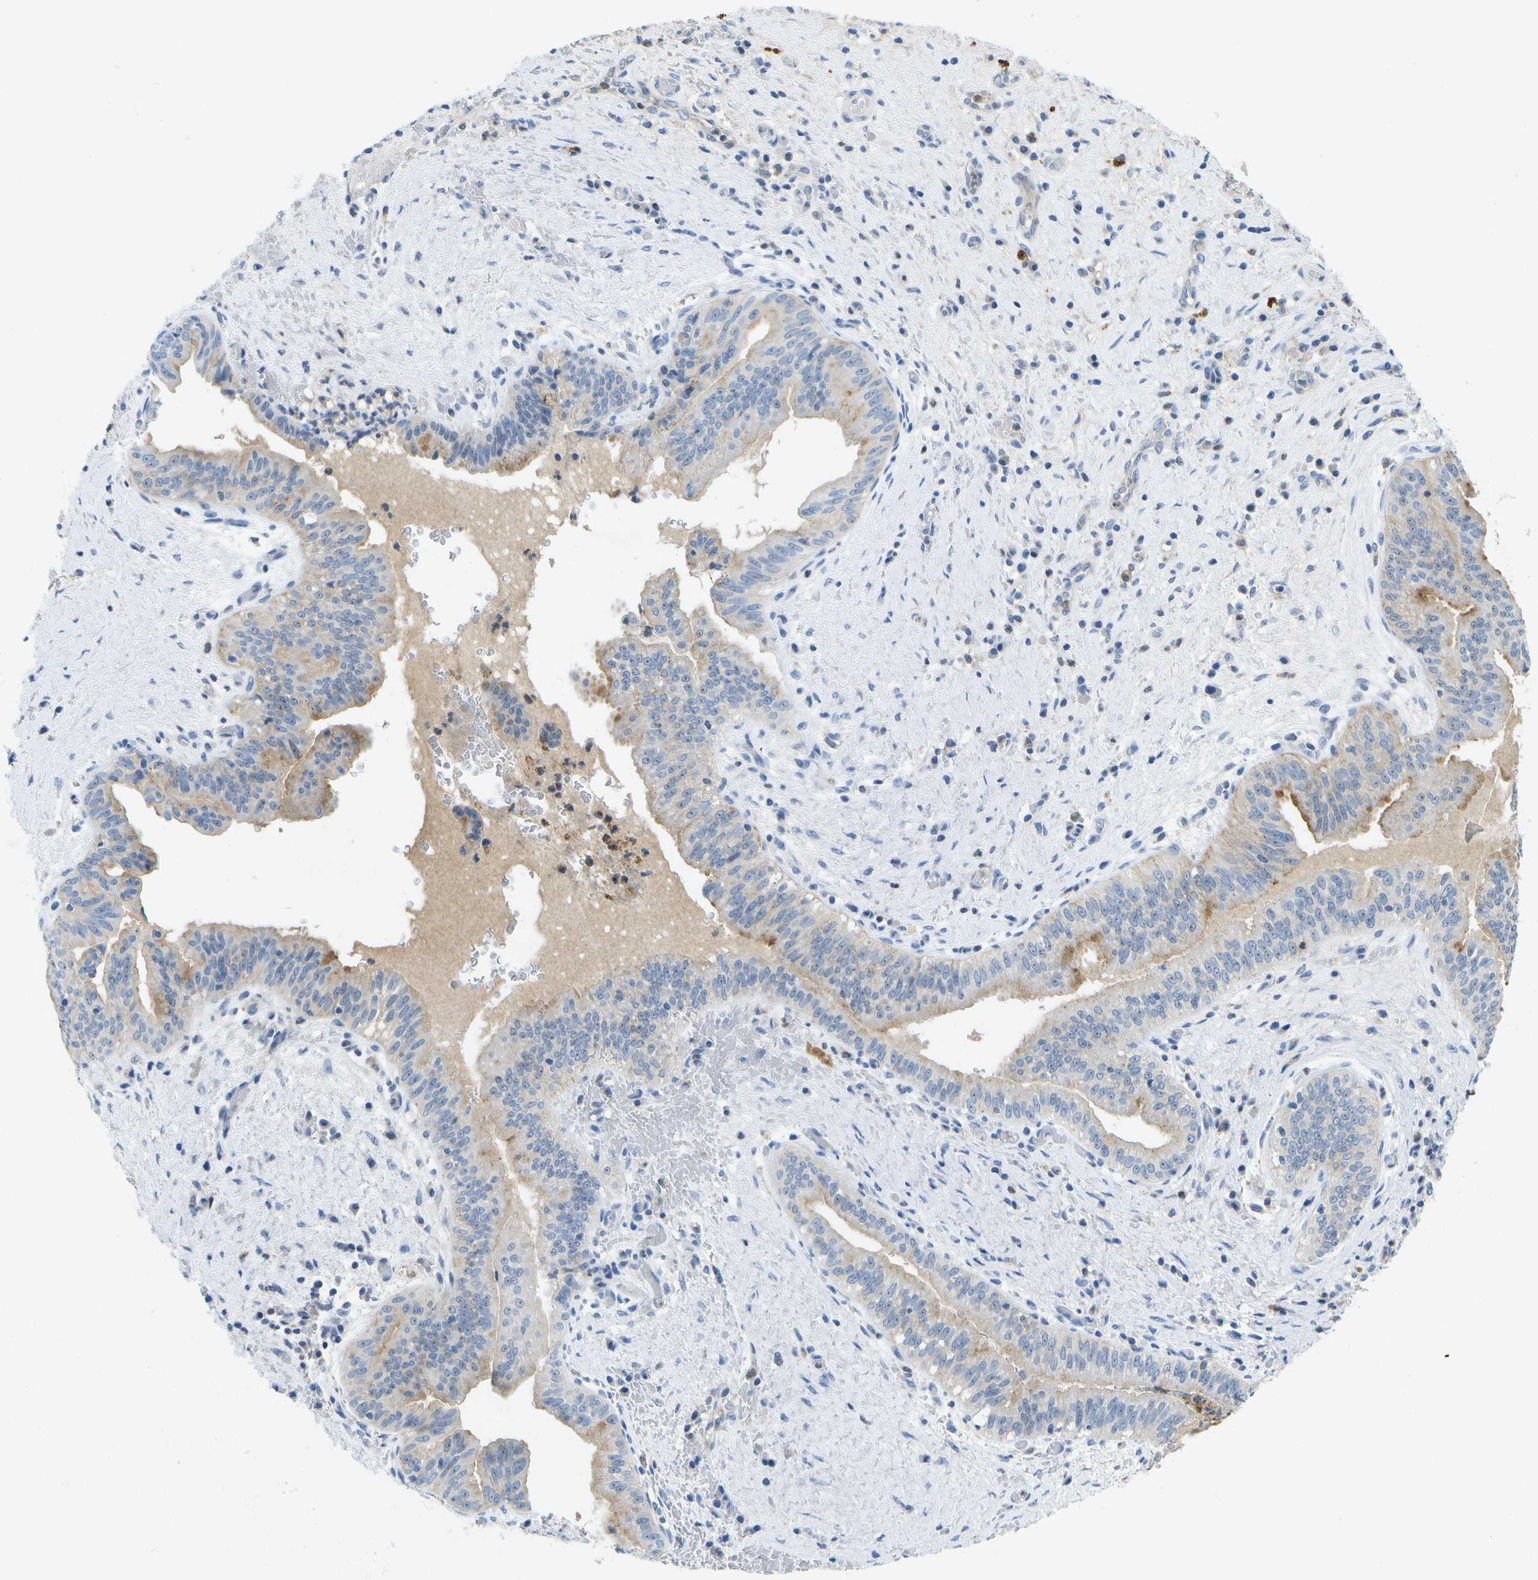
{"staining": {"intensity": "weak", "quantity": "<25%", "location": "cytoplasmic/membranous"}, "tissue": "liver cancer", "cell_type": "Tumor cells", "image_type": "cancer", "snomed": [{"axis": "morphology", "description": "Cholangiocarcinoma"}, {"axis": "topography", "description": "Liver"}], "caption": "This is an immunohistochemistry image of human cholangiocarcinoma (liver). There is no expression in tumor cells.", "gene": "LIPG", "patient": {"sex": "female", "age": 38}}